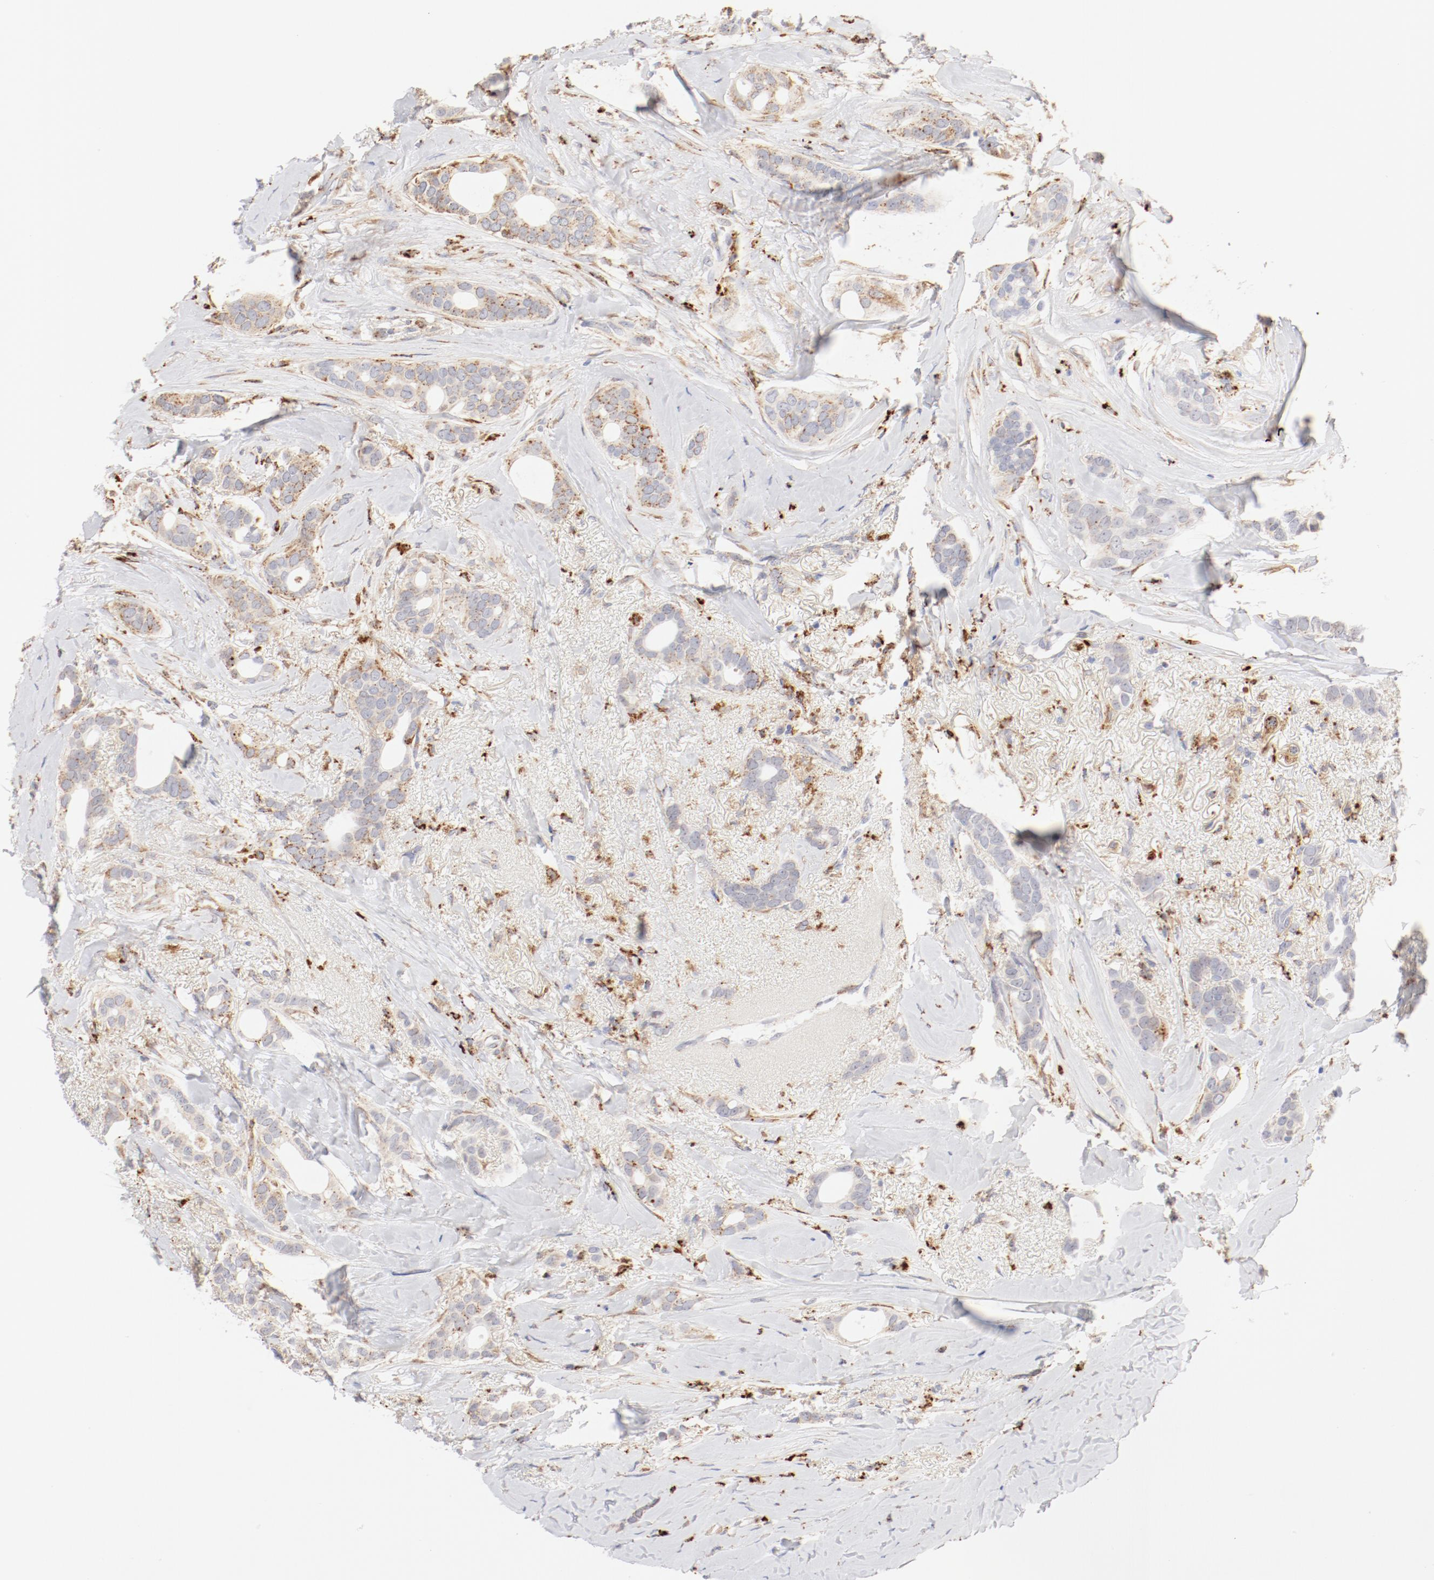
{"staining": {"intensity": "weak", "quantity": "25%-75%", "location": "cytoplasmic/membranous"}, "tissue": "breast cancer", "cell_type": "Tumor cells", "image_type": "cancer", "snomed": [{"axis": "morphology", "description": "Duct carcinoma"}, {"axis": "topography", "description": "Breast"}], "caption": "Protein staining of intraductal carcinoma (breast) tissue shows weak cytoplasmic/membranous positivity in approximately 25%-75% of tumor cells.", "gene": "CTSH", "patient": {"sex": "female", "age": 54}}